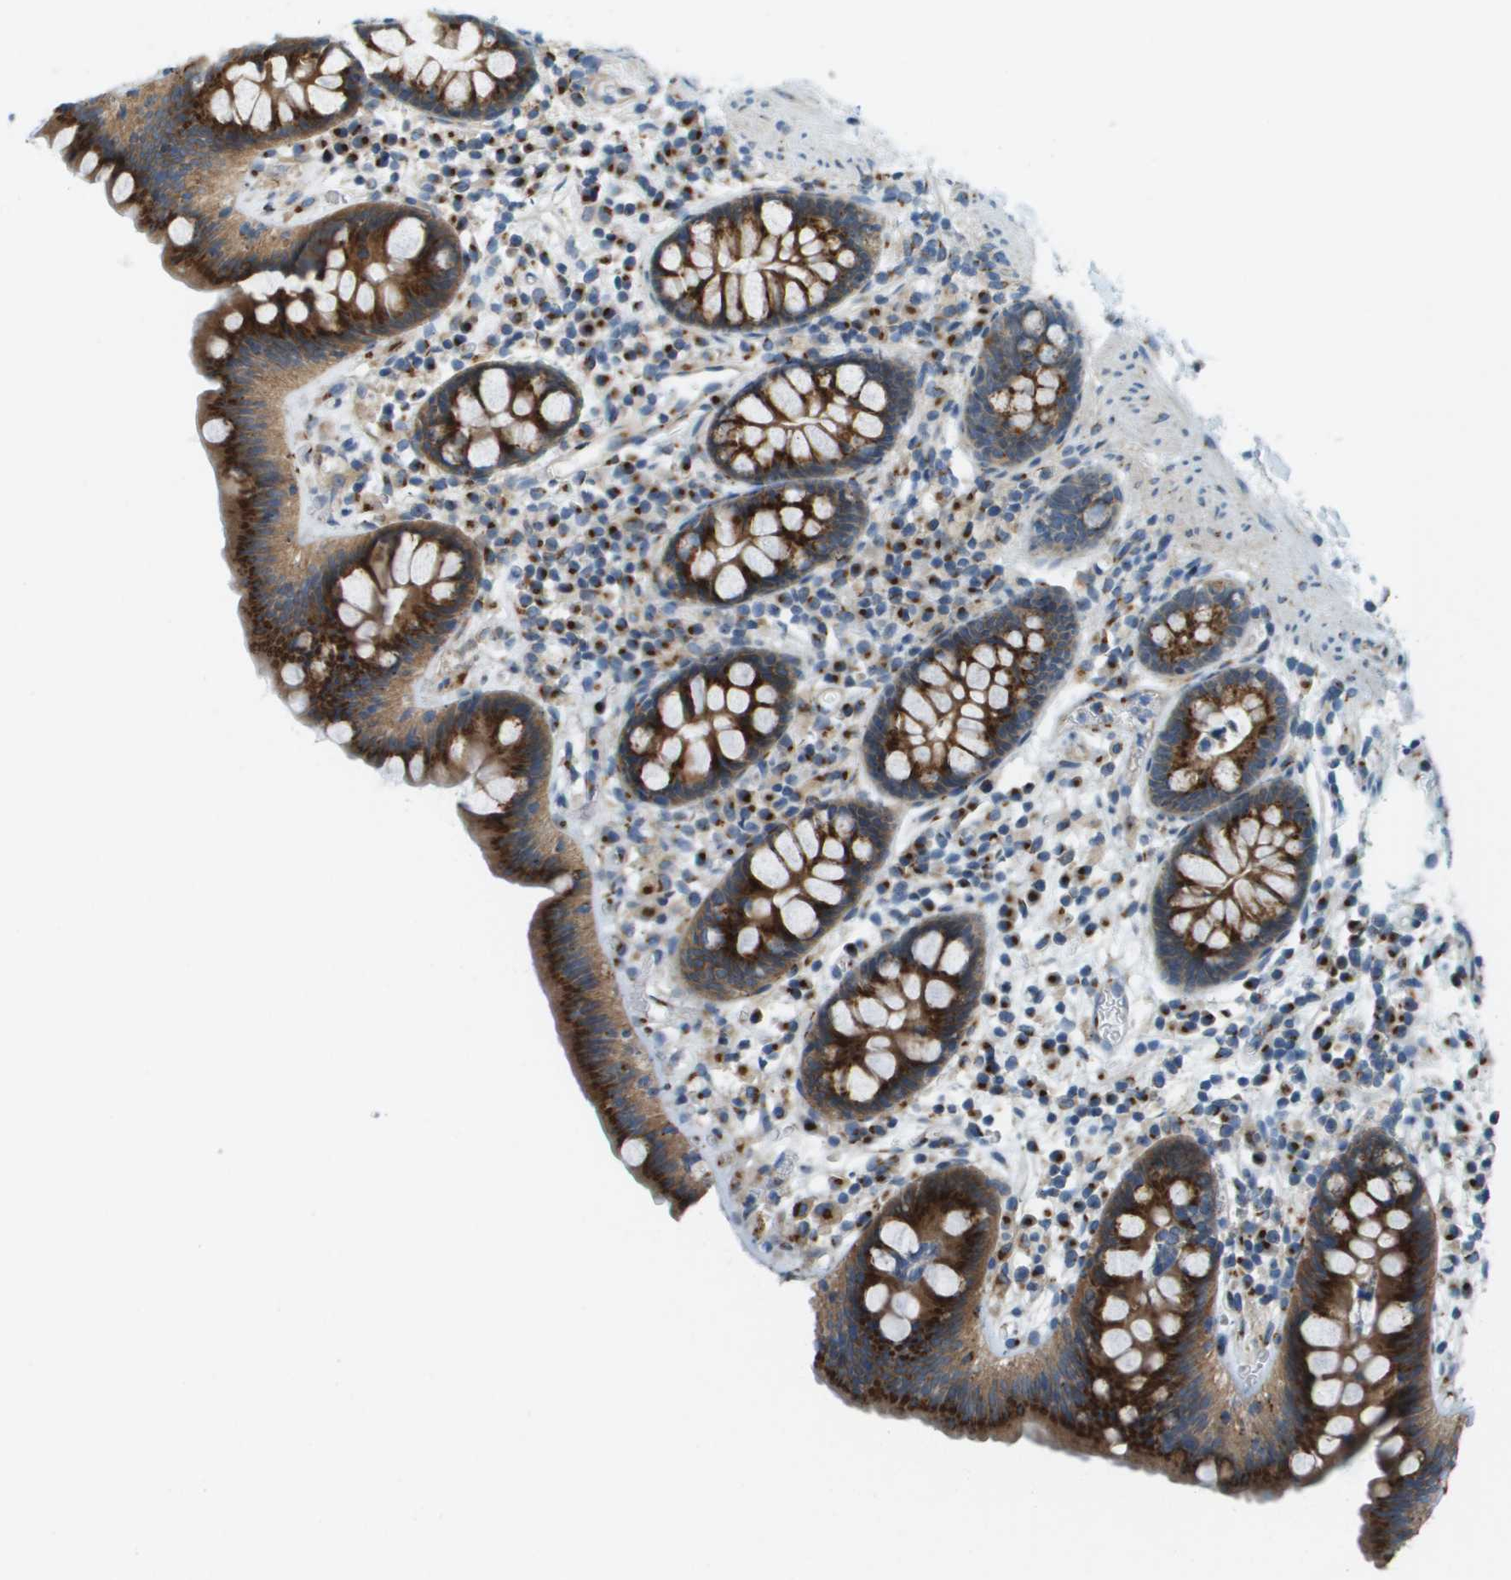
{"staining": {"intensity": "weak", "quantity": ">75%", "location": "cytoplasmic/membranous"}, "tissue": "colon", "cell_type": "Endothelial cells", "image_type": "normal", "snomed": [{"axis": "morphology", "description": "Normal tissue, NOS"}, {"axis": "topography", "description": "Colon"}], "caption": "Immunohistochemical staining of normal human colon reveals weak cytoplasmic/membranous protein staining in about >75% of endothelial cells. (DAB IHC with brightfield microscopy, high magnification).", "gene": "ACBD3", "patient": {"sex": "female", "age": 80}}